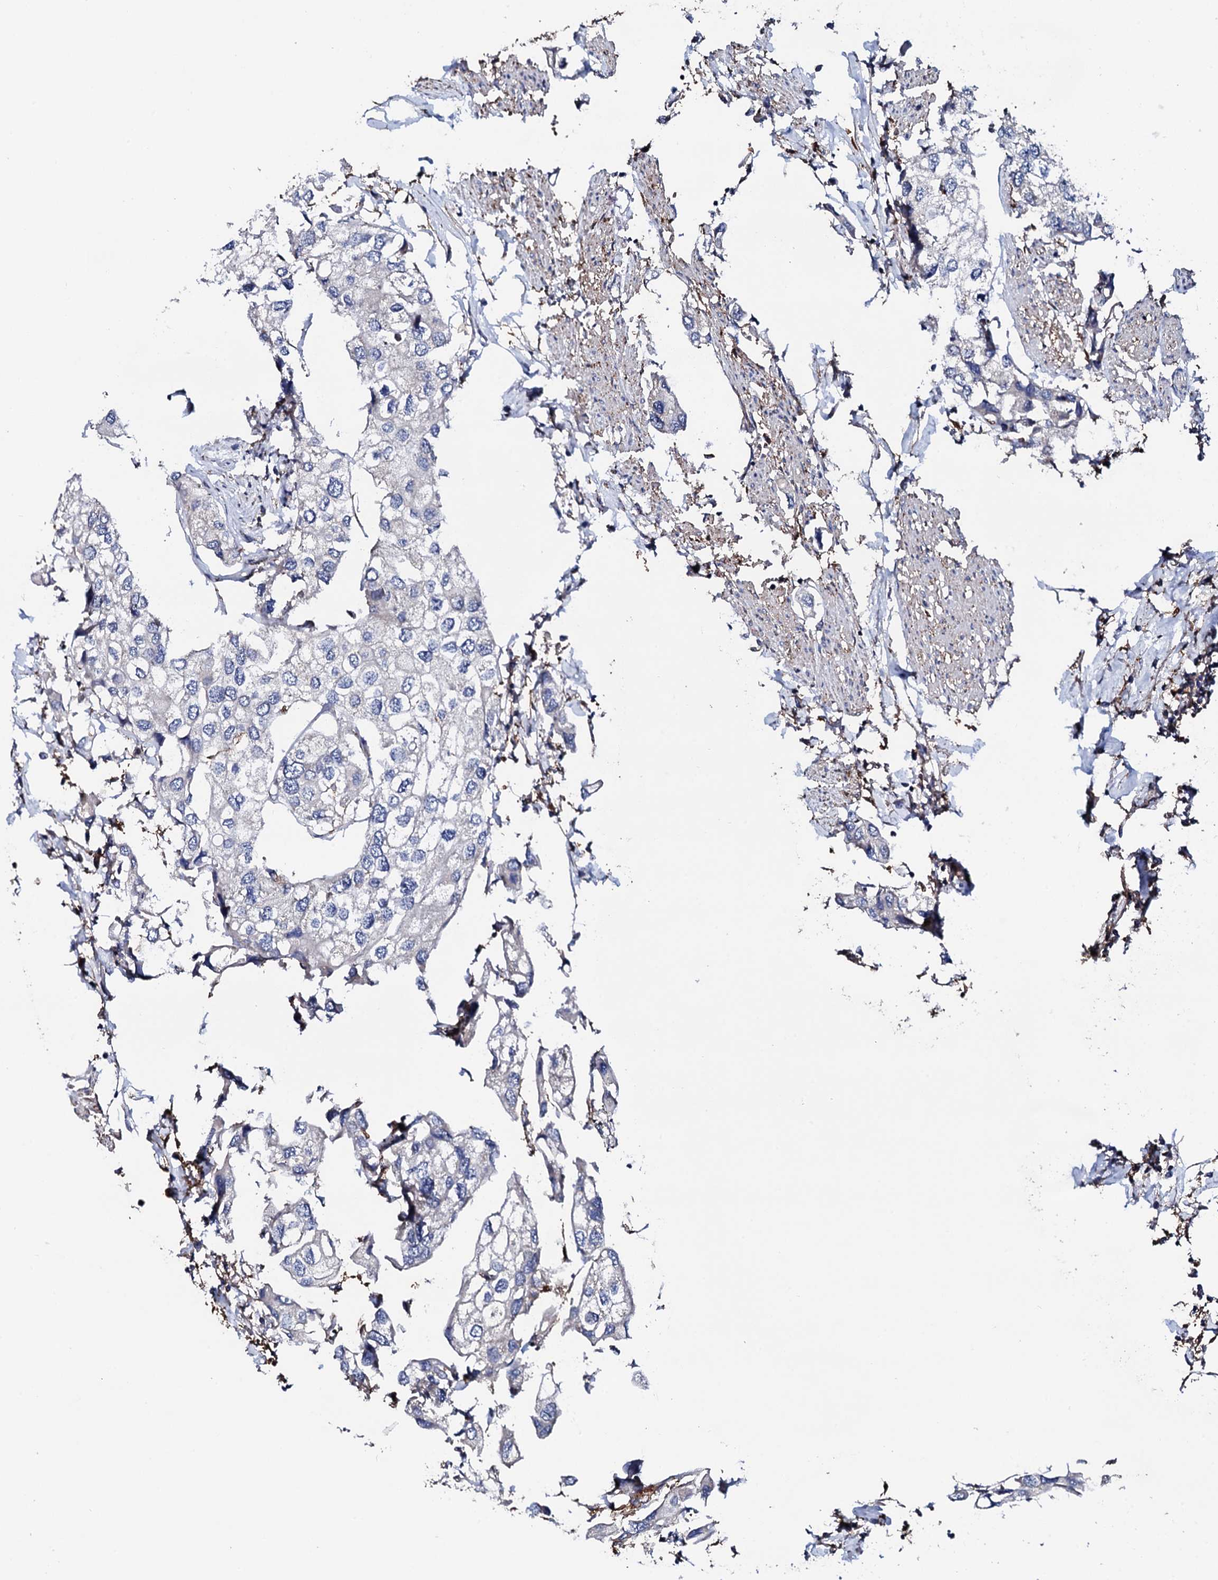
{"staining": {"intensity": "negative", "quantity": "none", "location": "none"}, "tissue": "urothelial cancer", "cell_type": "Tumor cells", "image_type": "cancer", "snomed": [{"axis": "morphology", "description": "Urothelial carcinoma, High grade"}, {"axis": "topography", "description": "Urinary bladder"}], "caption": "Immunohistochemical staining of human high-grade urothelial carcinoma demonstrates no significant staining in tumor cells.", "gene": "EDC3", "patient": {"sex": "male", "age": 64}}